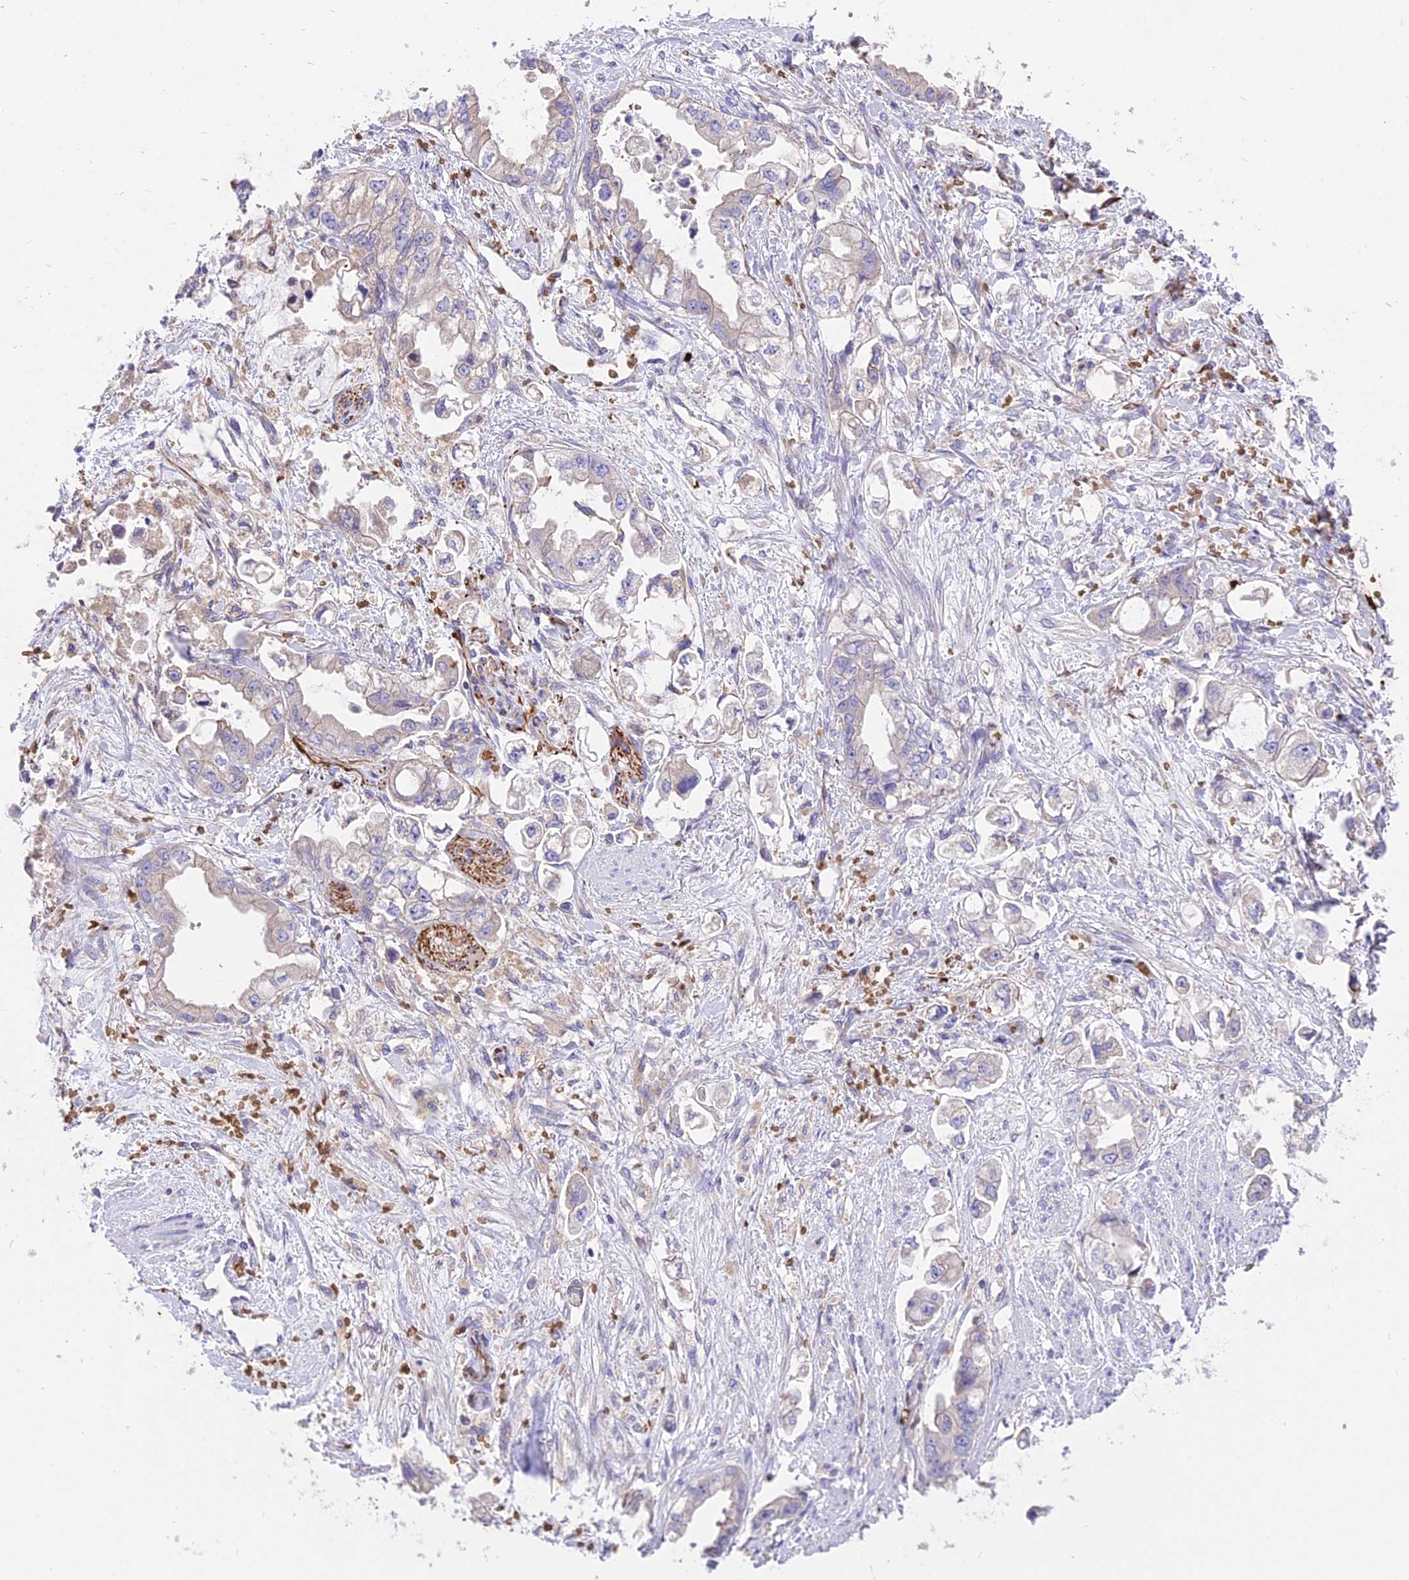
{"staining": {"intensity": "negative", "quantity": "none", "location": "none"}, "tissue": "stomach cancer", "cell_type": "Tumor cells", "image_type": "cancer", "snomed": [{"axis": "morphology", "description": "Adenocarcinoma, NOS"}, {"axis": "topography", "description": "Stomach"}], "caption": "Tumor cells show no significant protein expression in adenocarcinoma (stomach).", "gene": "TTC4", "patient": {"sex": "male", "age": 62}}